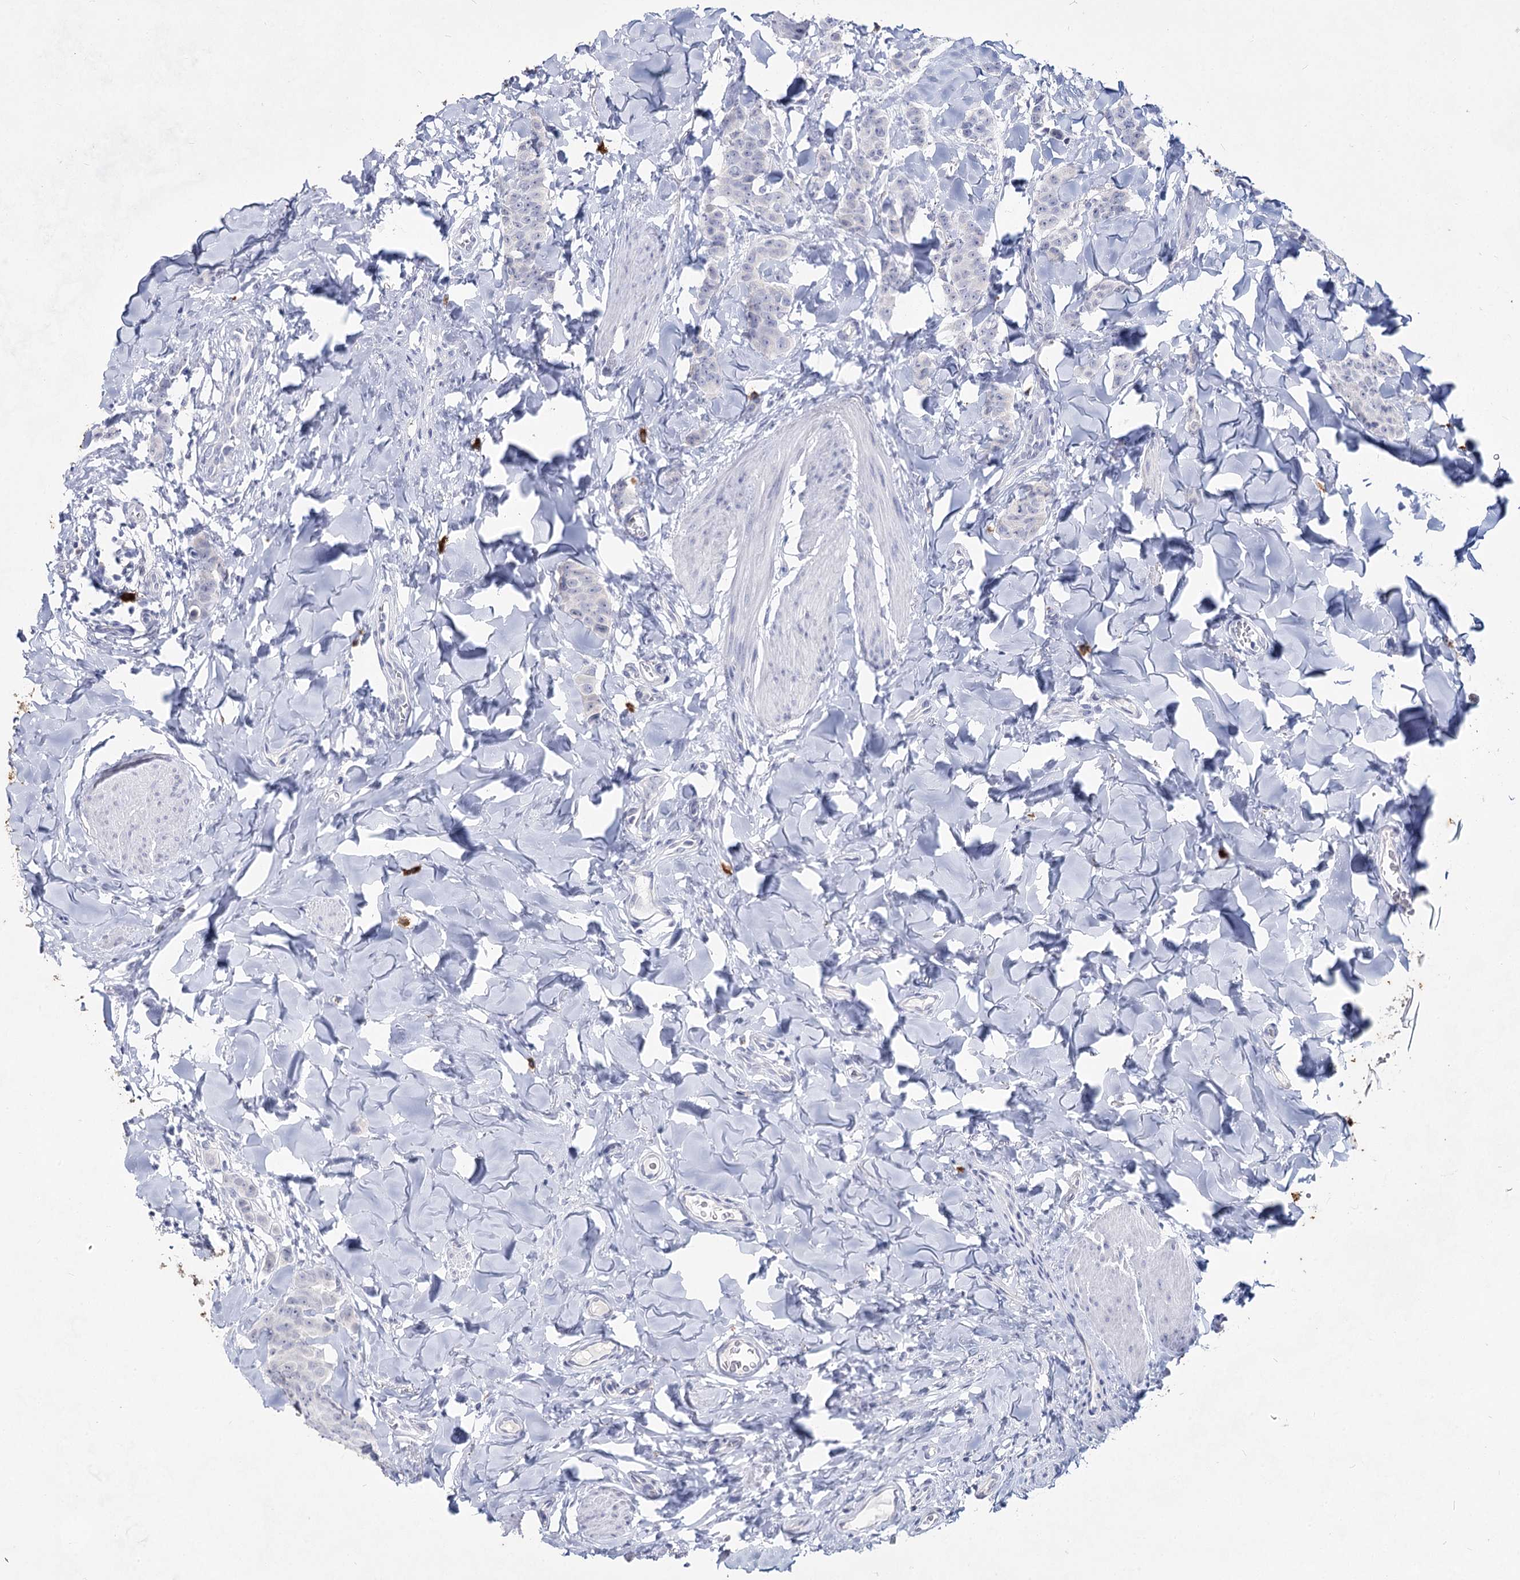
{"staining": {"intensity": "negative", "quantity": "none", "location": "none"}, "tissue": "breast cancer", "cell_type": "Tumor cells", "image_type": "cancer", "snomed": [{"axis": "morphology", "description": "Duct carcinoma"}, {"axis": "topography", "description": "Breast"}], "caption": "High power microscopy micrograph of an immunohistochemistry histopathology image of breast cancer, revealing no significant staining in tumor cells.", "gene": "CCDC73", "patient": {"sex": "female", "age": 40}}